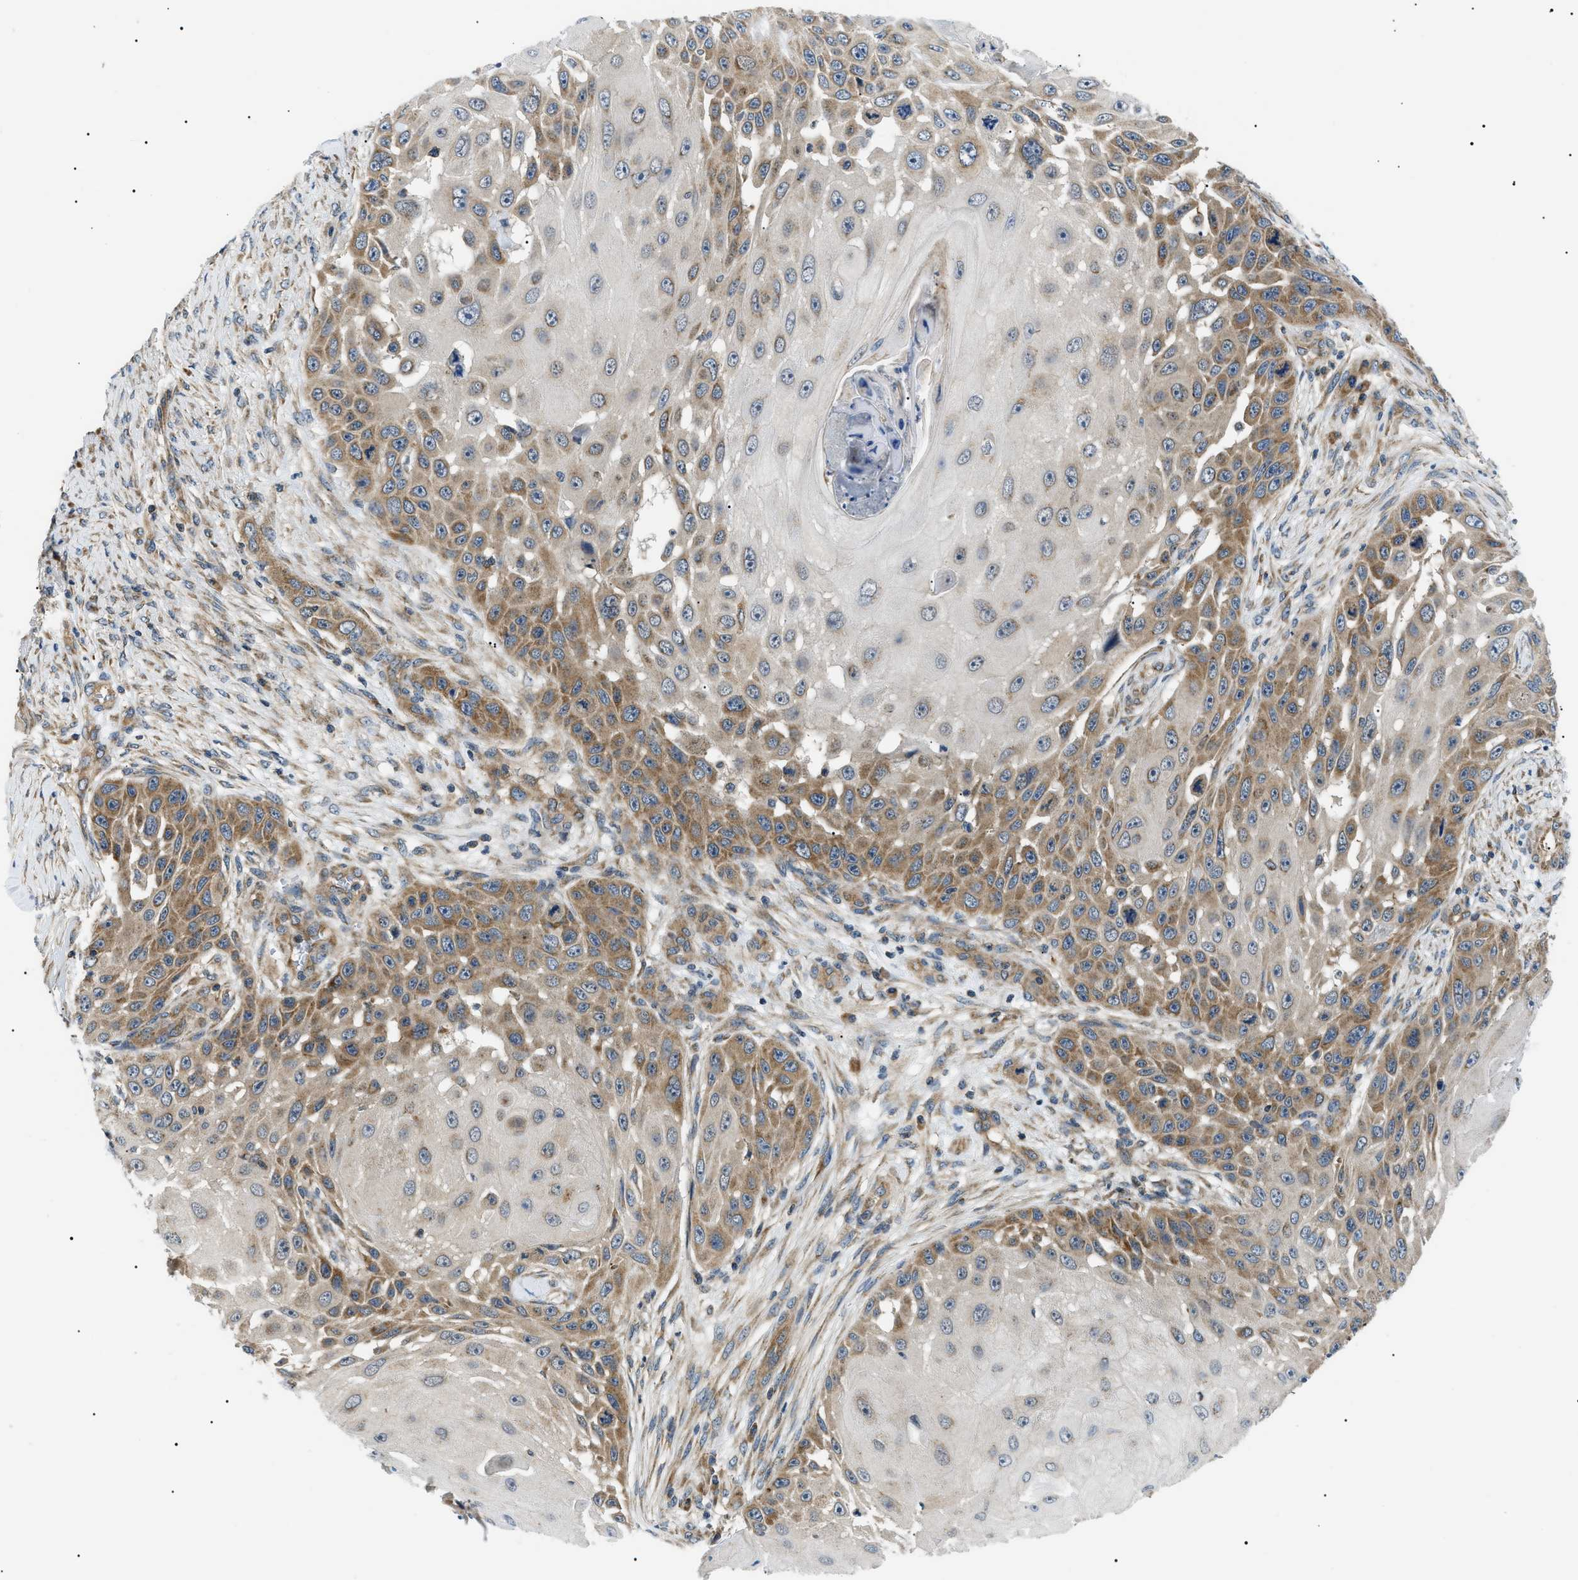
{"staining": {"intensity": "moderate", "quantity": "25%-75%", "location": "cytoplasmic/membranous"}, "tissue": "skin cancer", "cell_type": "Tumor cells", "image_type": "cancer", "snomed": [{"axis": "morphology", "description": "Squamous cell carcinoma, NOS"}, {"axis": "topography", "description": "Skin"}], "caption": "Immunohistochemistry (IHC) (DAB (3,3'-diaminobenzidine)) staining of skin cancer (squamous cell carcinoma) reveals moderate cytoplasmic/membranous protein positivity in approximately 25%-75% of tumor cells.", "gene": "SRPK1", "patient": {"sex": "female", "age": 44}}